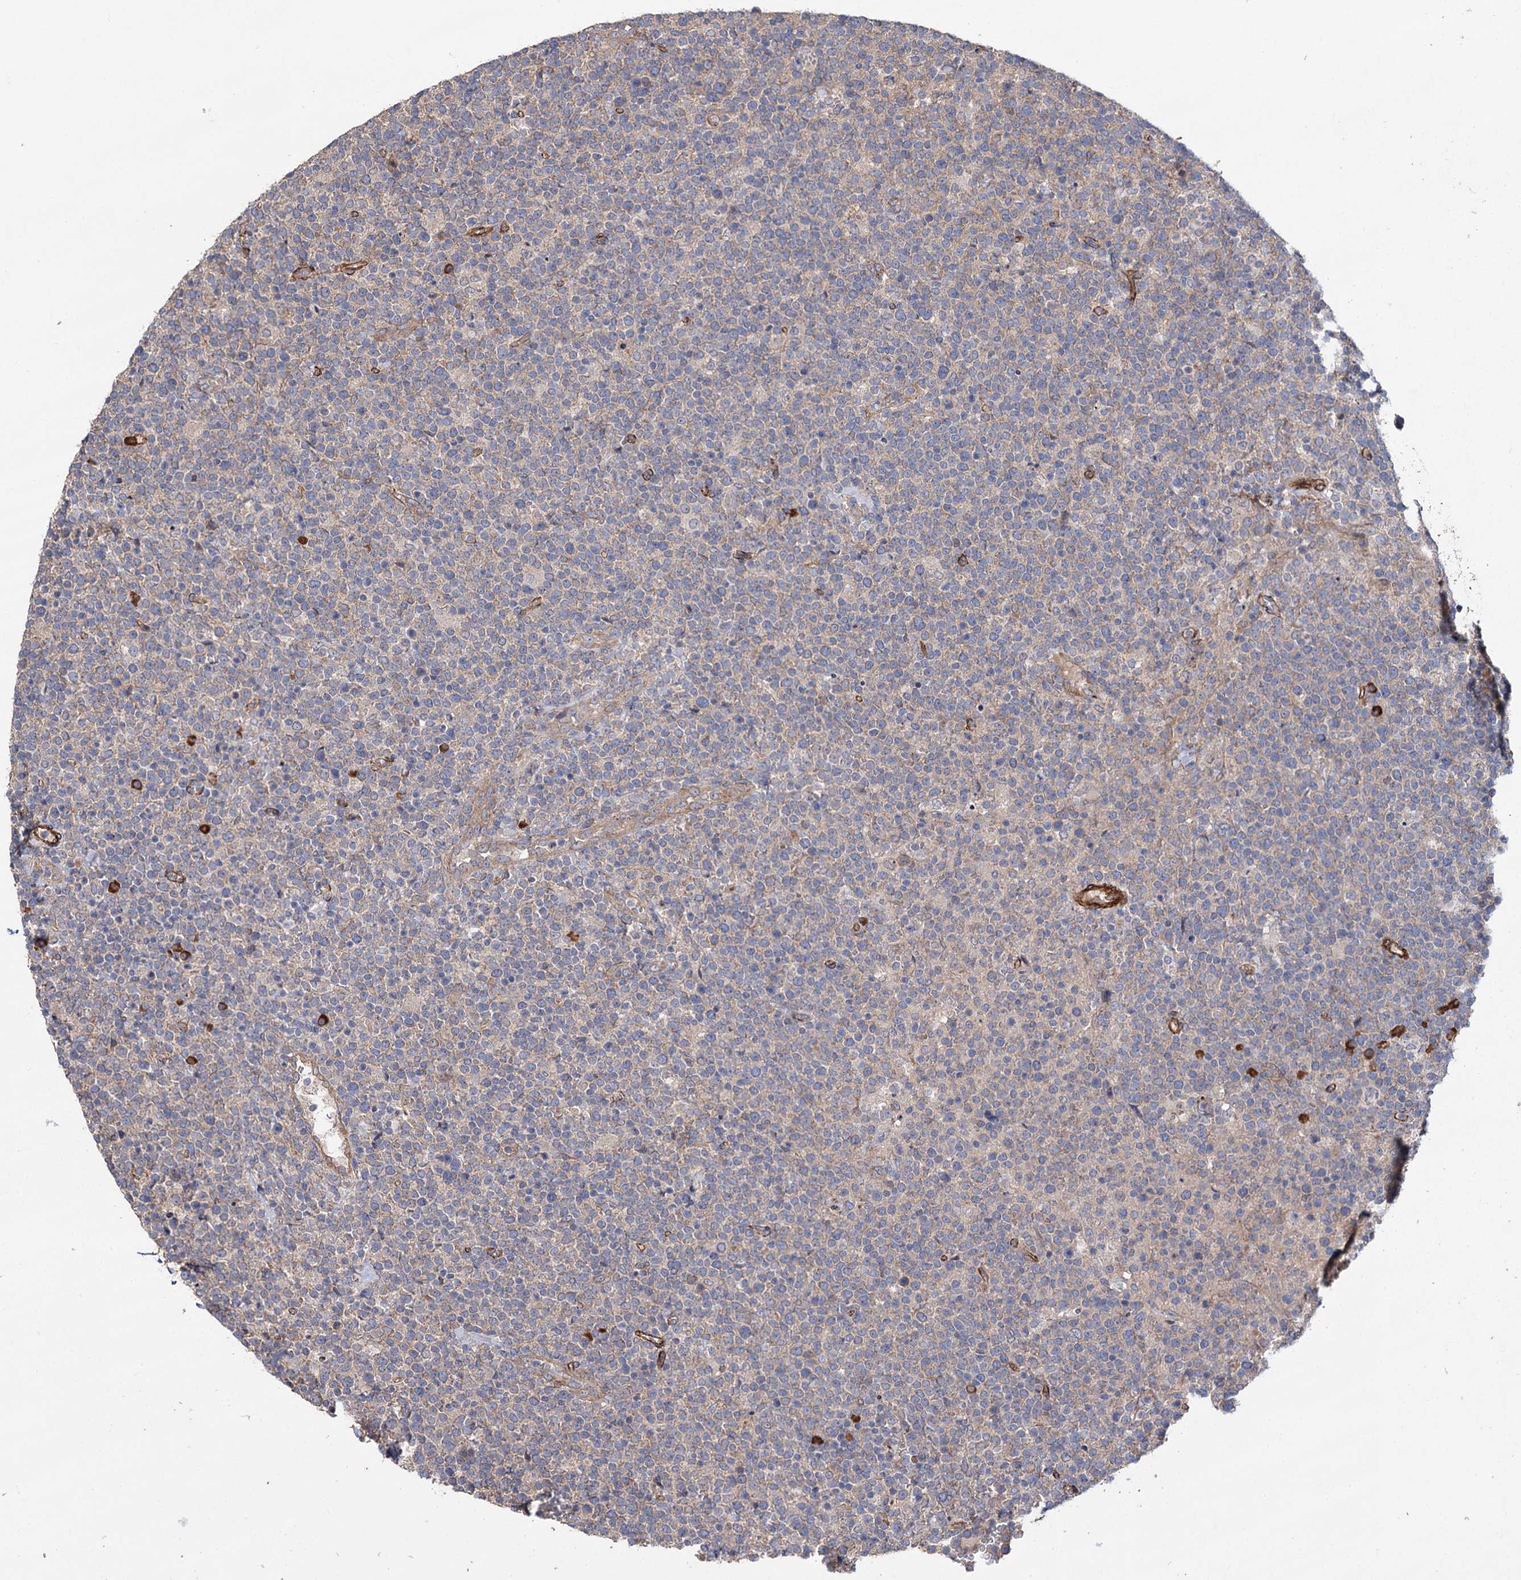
{"staining": {"intensity": "negative", "quantity": "none", "location": "none"}, "tissue": "lymphoma", "cell_type": "Tumor cells", "image_type": "cancer", "snomed": [{"axis": "morphology", "description": "Malignant lymphoma, non-Hodgkin's type, High grade"}, {"axis": "topography", "description": "Lymph node"}], "caption": "This is a photomicrograph of immunohistochemistry (IHC) staining of high-grade malignant lymphoma, non-Hodgkin's type, which shows no positivity in tumor cells.", "gene": "SPATS2", "patient": {"sex": "male", "age": 61}}